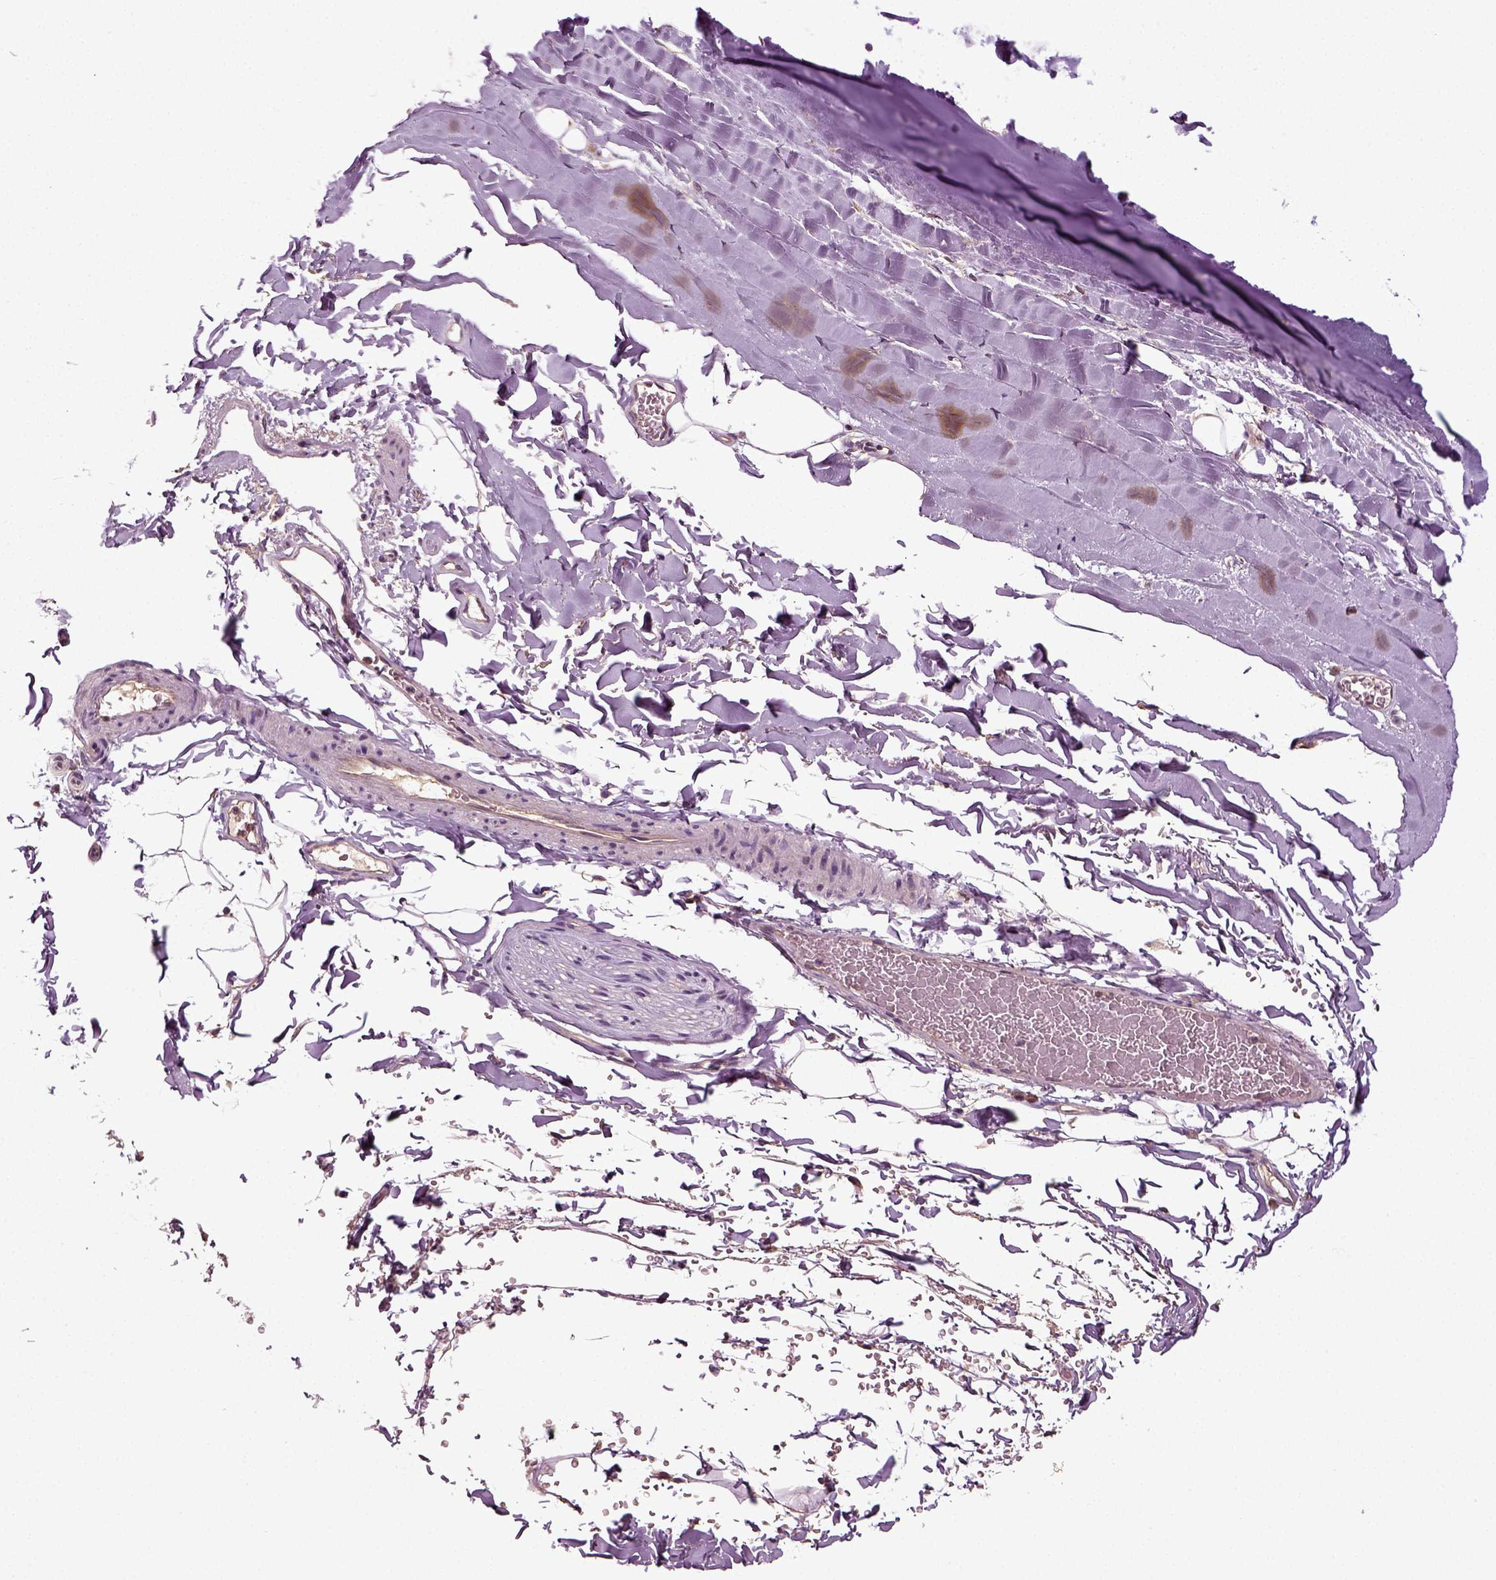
{"staining": {"intensity": "negative", "quantity": "none", "location": "none"}, "tissue": "soft tissue", "cell_type": "Chondrocytes", "image_type": "normal", "snomed": [{"axis": "morphology", "description": "Normal tissue, NOS"}, {"axis": "topography", "description": "Lymph node"}, {"axis": "topography", "description": "Bronchus"}], "caption": "The photomicrograph demonstrates no staining of chondrocytes in unremarkable soft tissue. (DAB IHC visualized using brightfield microscopy, high magnification).", "gene": "ERV3", "patient": {"sex": "female", "age": 70}}